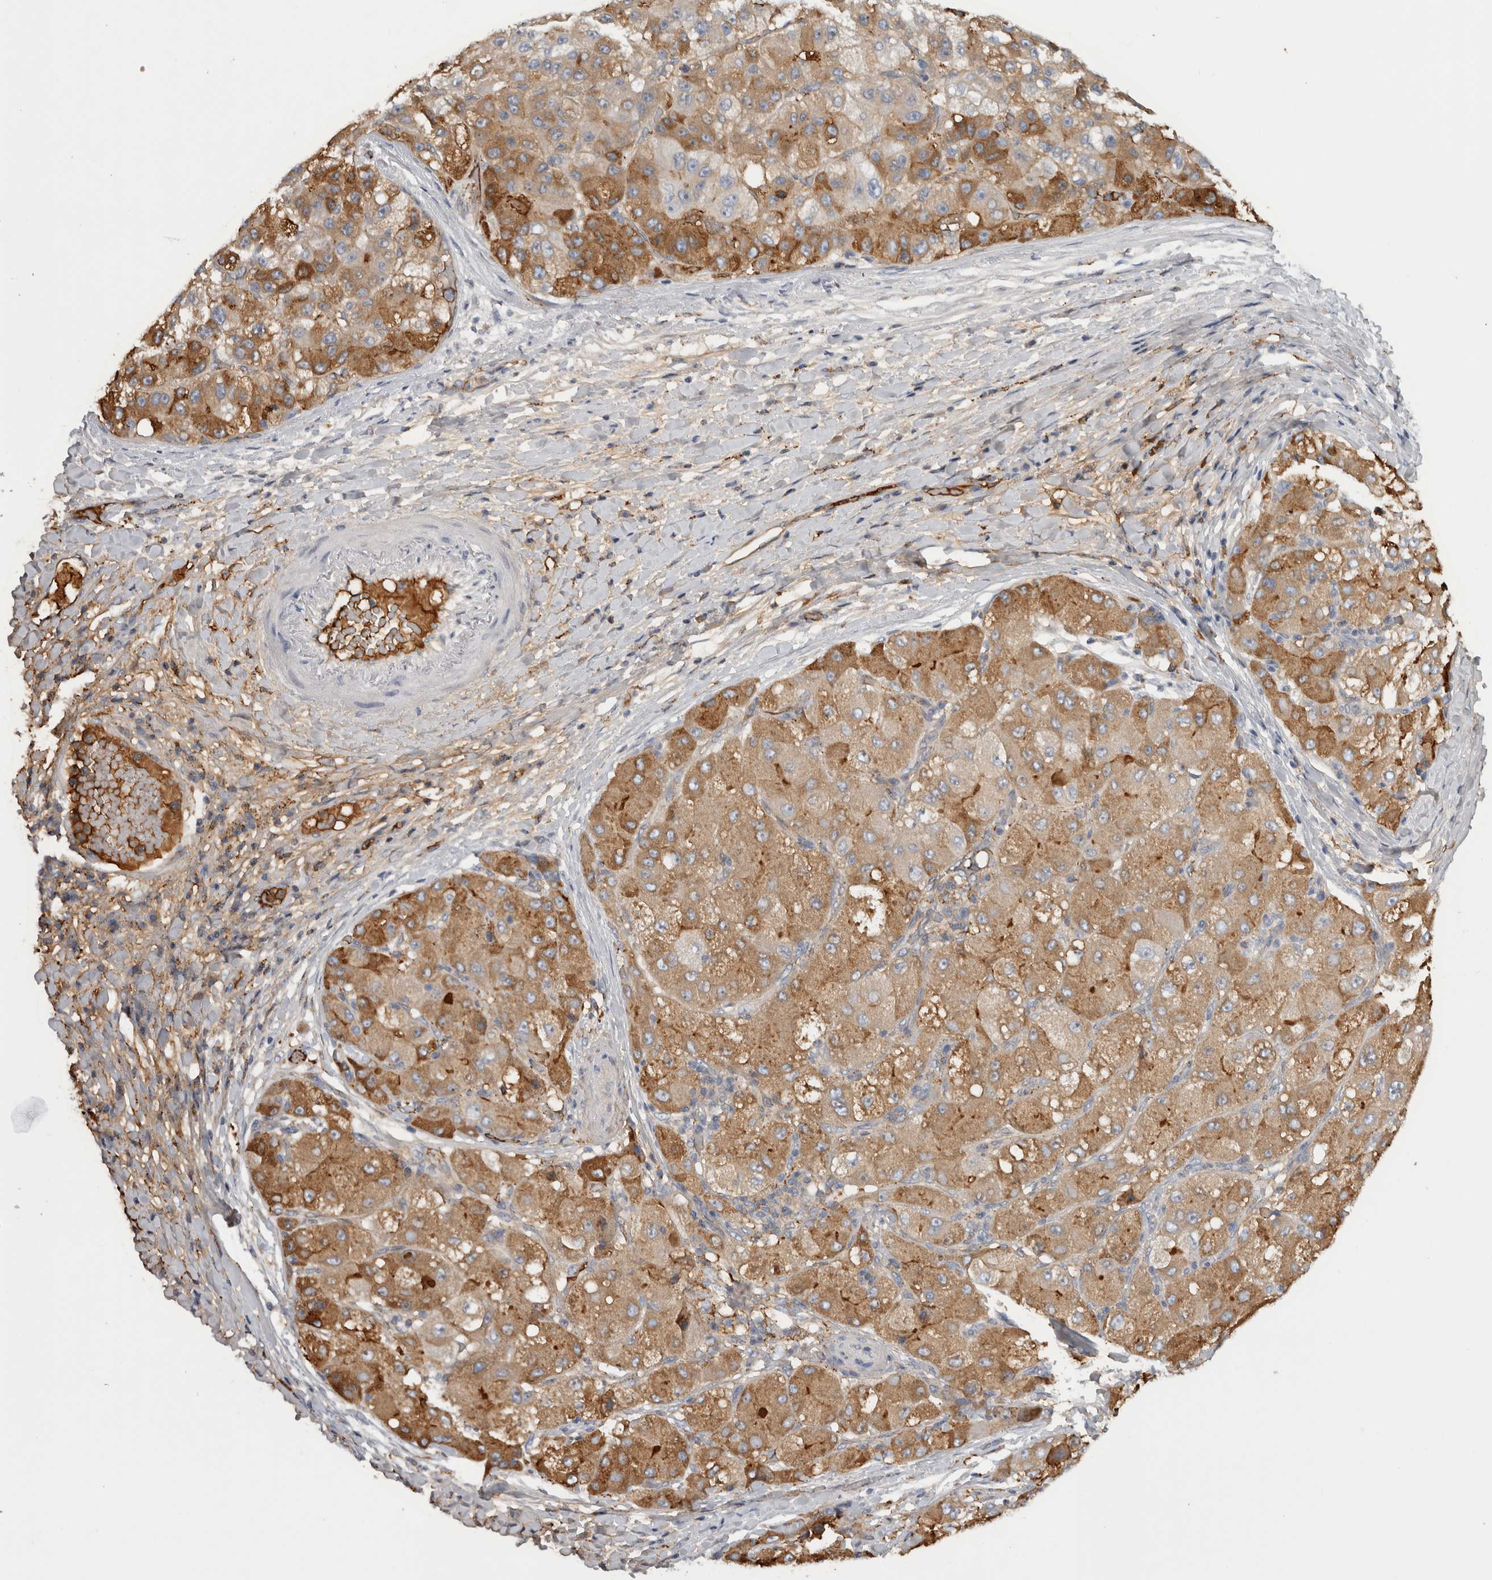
{"staining": {"intensity": "moderate", "quantity": ">75%", "location": "cytoplasmic/membranous"}, "tissue": "liver cancer", "cell_type": "Tumor cells", "image_type": "cancer", "snomed": [{"axis": "morphology", "description": "Carcinoma, Hepatocellular, NOS"}, {"axis": "topography", "description": "Liver"}], "caption": "Immunohistochemical staining of human liver cancer (hepatocellular carcinoma) exhibits moderate cytoplasmic/membranous protein expression in approximately >75% of tumor cells. Nuclei are stained in blue.", "gene": "TBCE", "patient": {"sex": "male", "age": 80}}